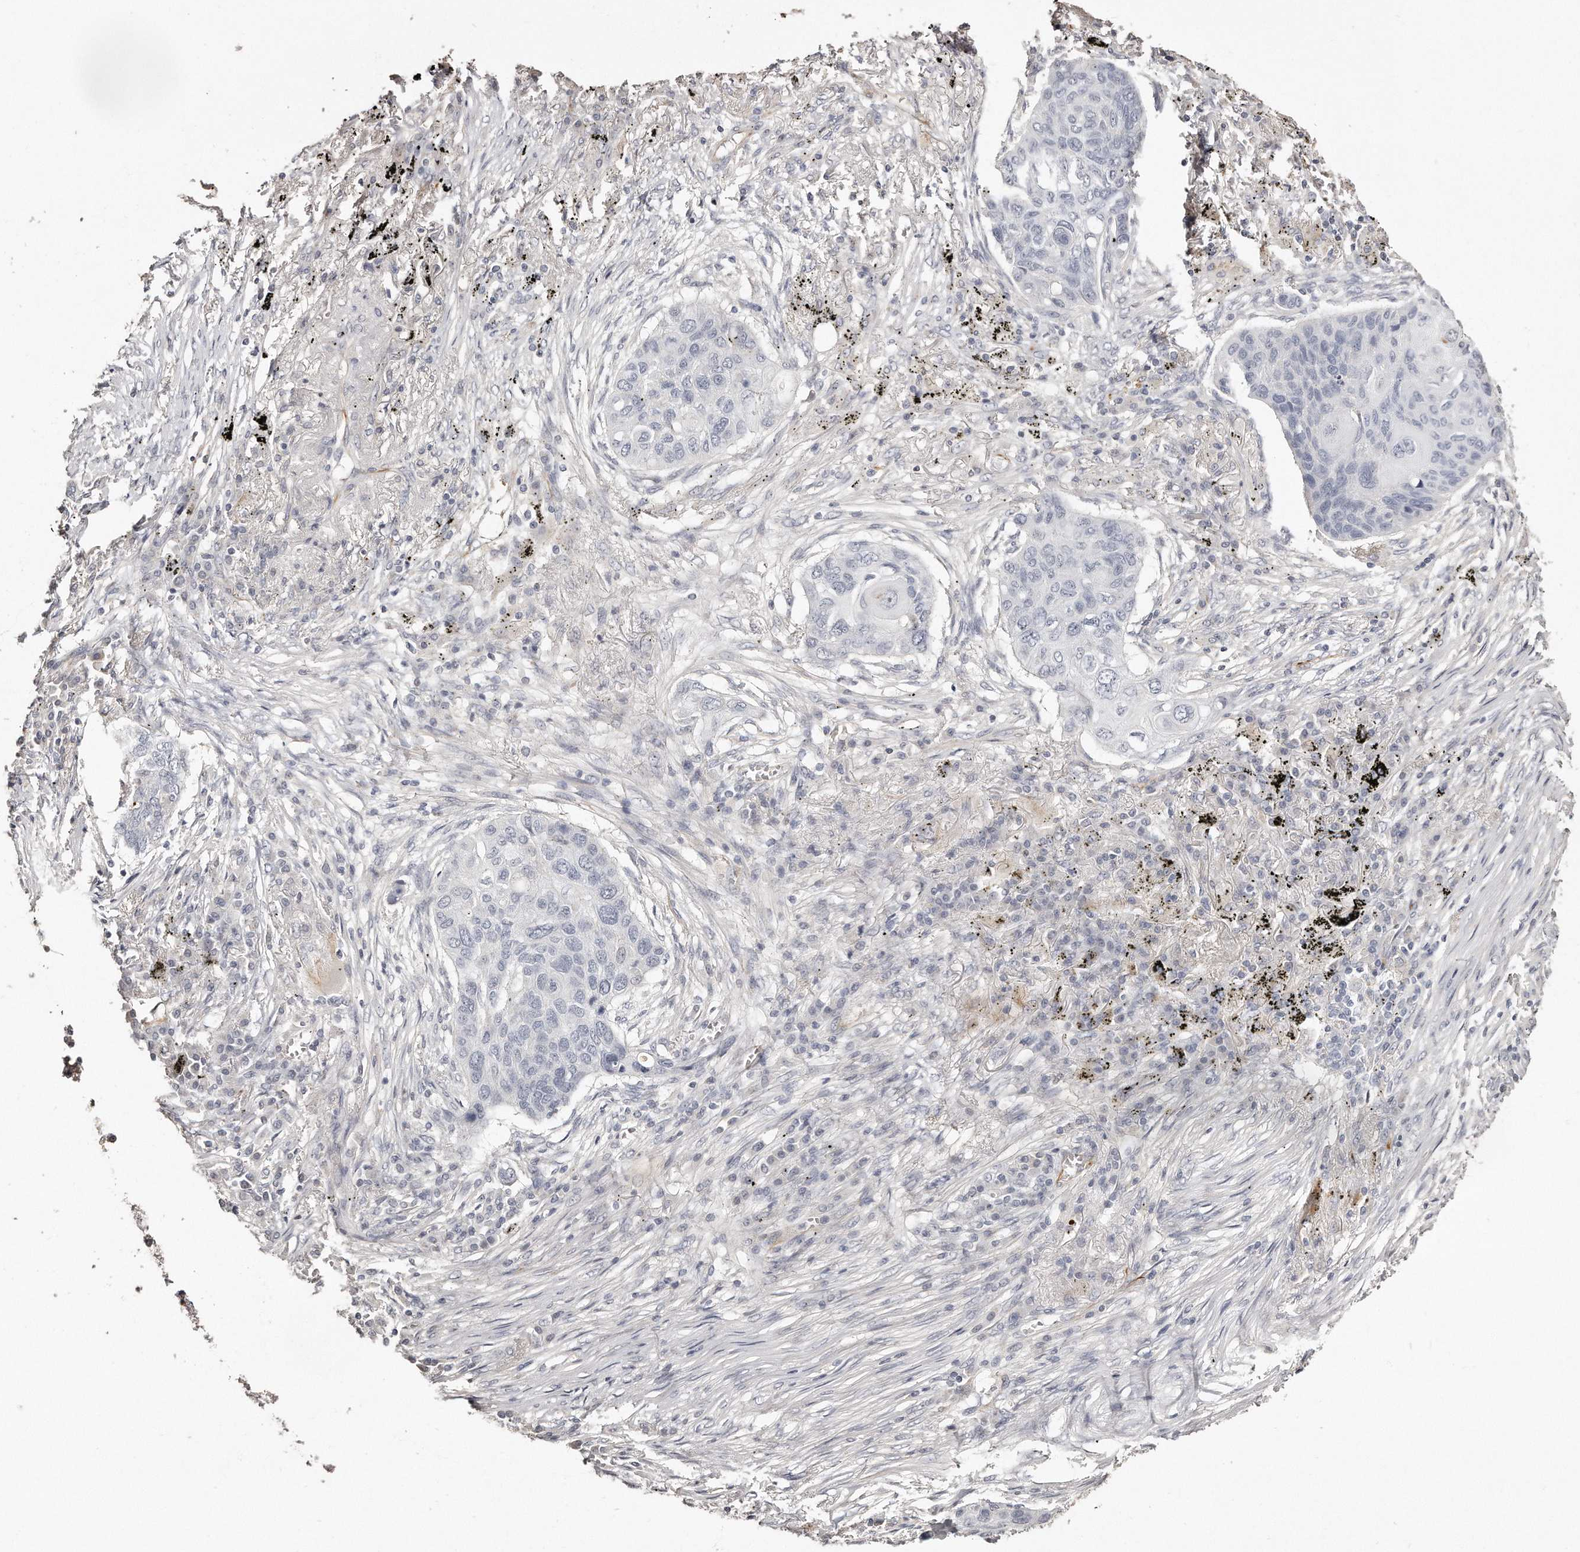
{"staining": {"intensity": "negative", "quantity": "none", "location": "none"}, "tissue": "lung cancer", "cell_type": "Tumor cells", "image_type": "cancer", "snomed": [{"axis": "morphology", "description": "Squamous cell carcinoma, NOS"}, {"axis": "topography", "description": "Lung"}], "caption": "This is an IHC image of human lung cancer (squamous cell carcinoma). There is no expression in tumor cells.", "gene": "ZYG11A", "patient": {"sex": "female", "age": 63}}